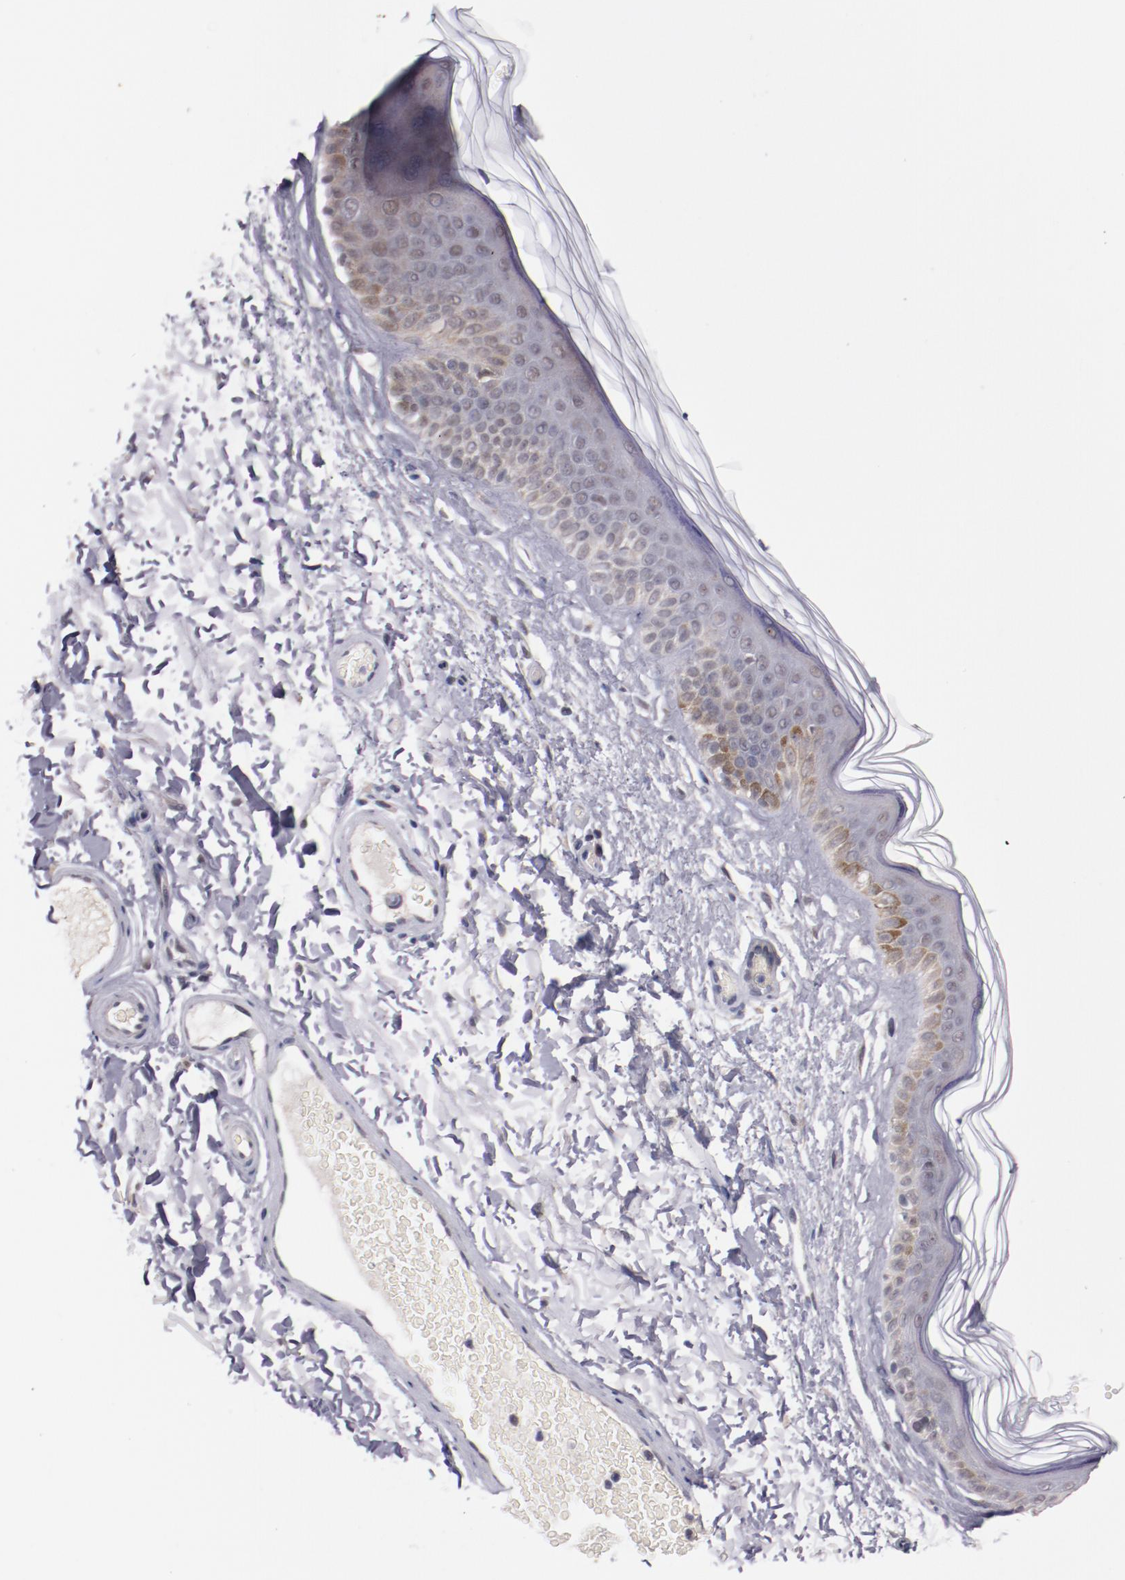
{"staining": {"intensity": "negative", "quantity": "none", "location": "none"}, "tissue": "skin", "cell_type": "Fibroblasts", "image_type": "normal", "snomed": [{"axis": "morphology", "description": "Normal tissue, NOS"}, {"axis": "topography", "description": "Skin"}], "caption": "IHC photomicrograph of benign human skin stained for a protein (brown), which exhibits no expression in fibroblasts.", "gene": "SYP", "patient": {"sex": "male", "age": 63}}